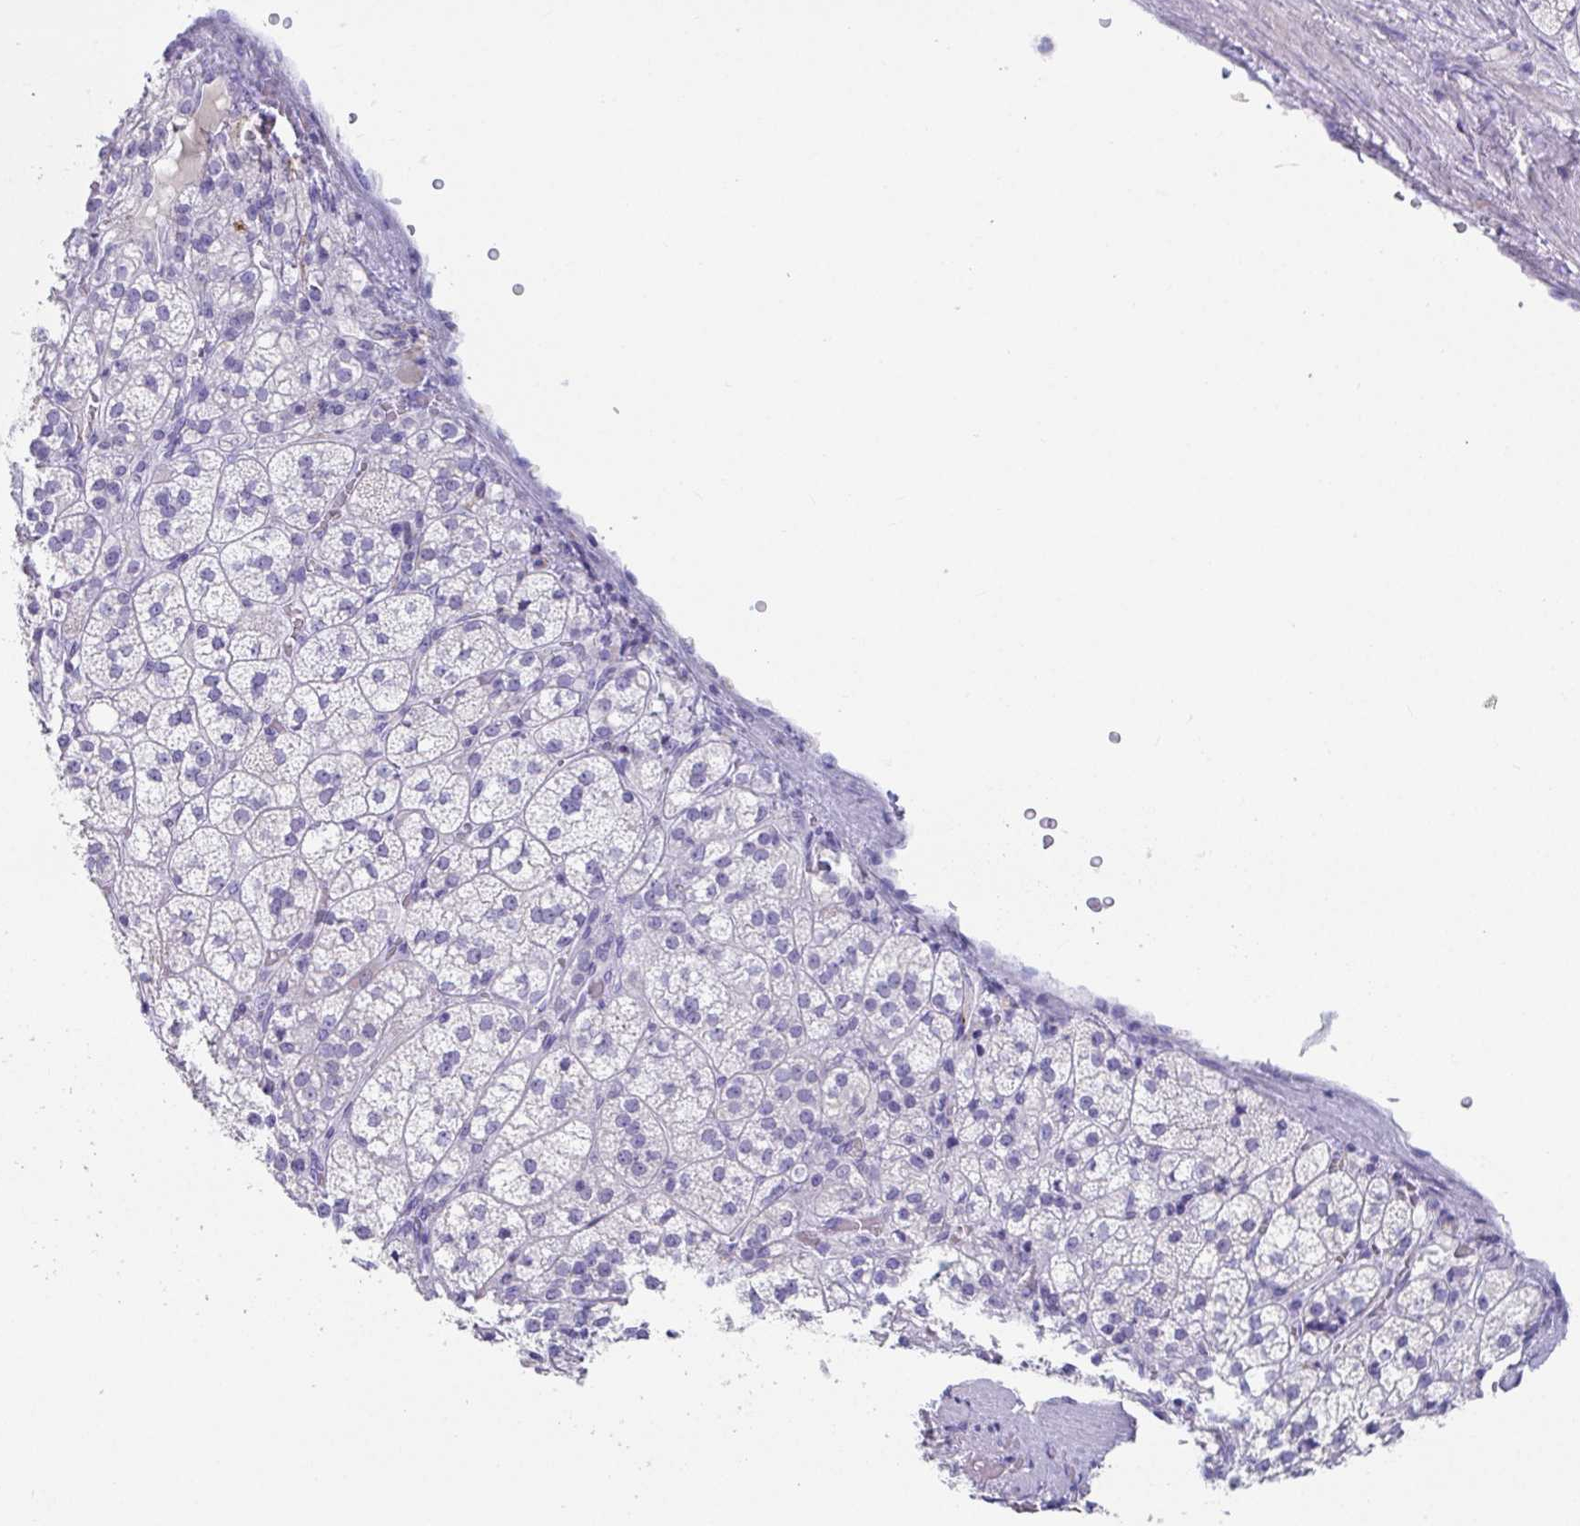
{"staining": {"intensity": "weak", "quantity": "<25%", "location": "cytoplasmic/membranous"}, "tissue": "adrenal gland", "cell_type": "Glandular cells", "image_type": "normal", "snomed": [{"axis": "morphology", "description": "Normal tissue, NOS"}, {"axis": "topography", "description": "Adrenal gland"}], "caption": "Immunohistochemistry (IHC) micrograph of normal adrenal gland stained for a protein (brown), which demonstrates no expression in glandular cells. (Immunohistochemistry (IHC), brightfield microscopy, high magnification).", "gene": "PLA2G1B", "patient": {"sex": "female", "age": 60}}